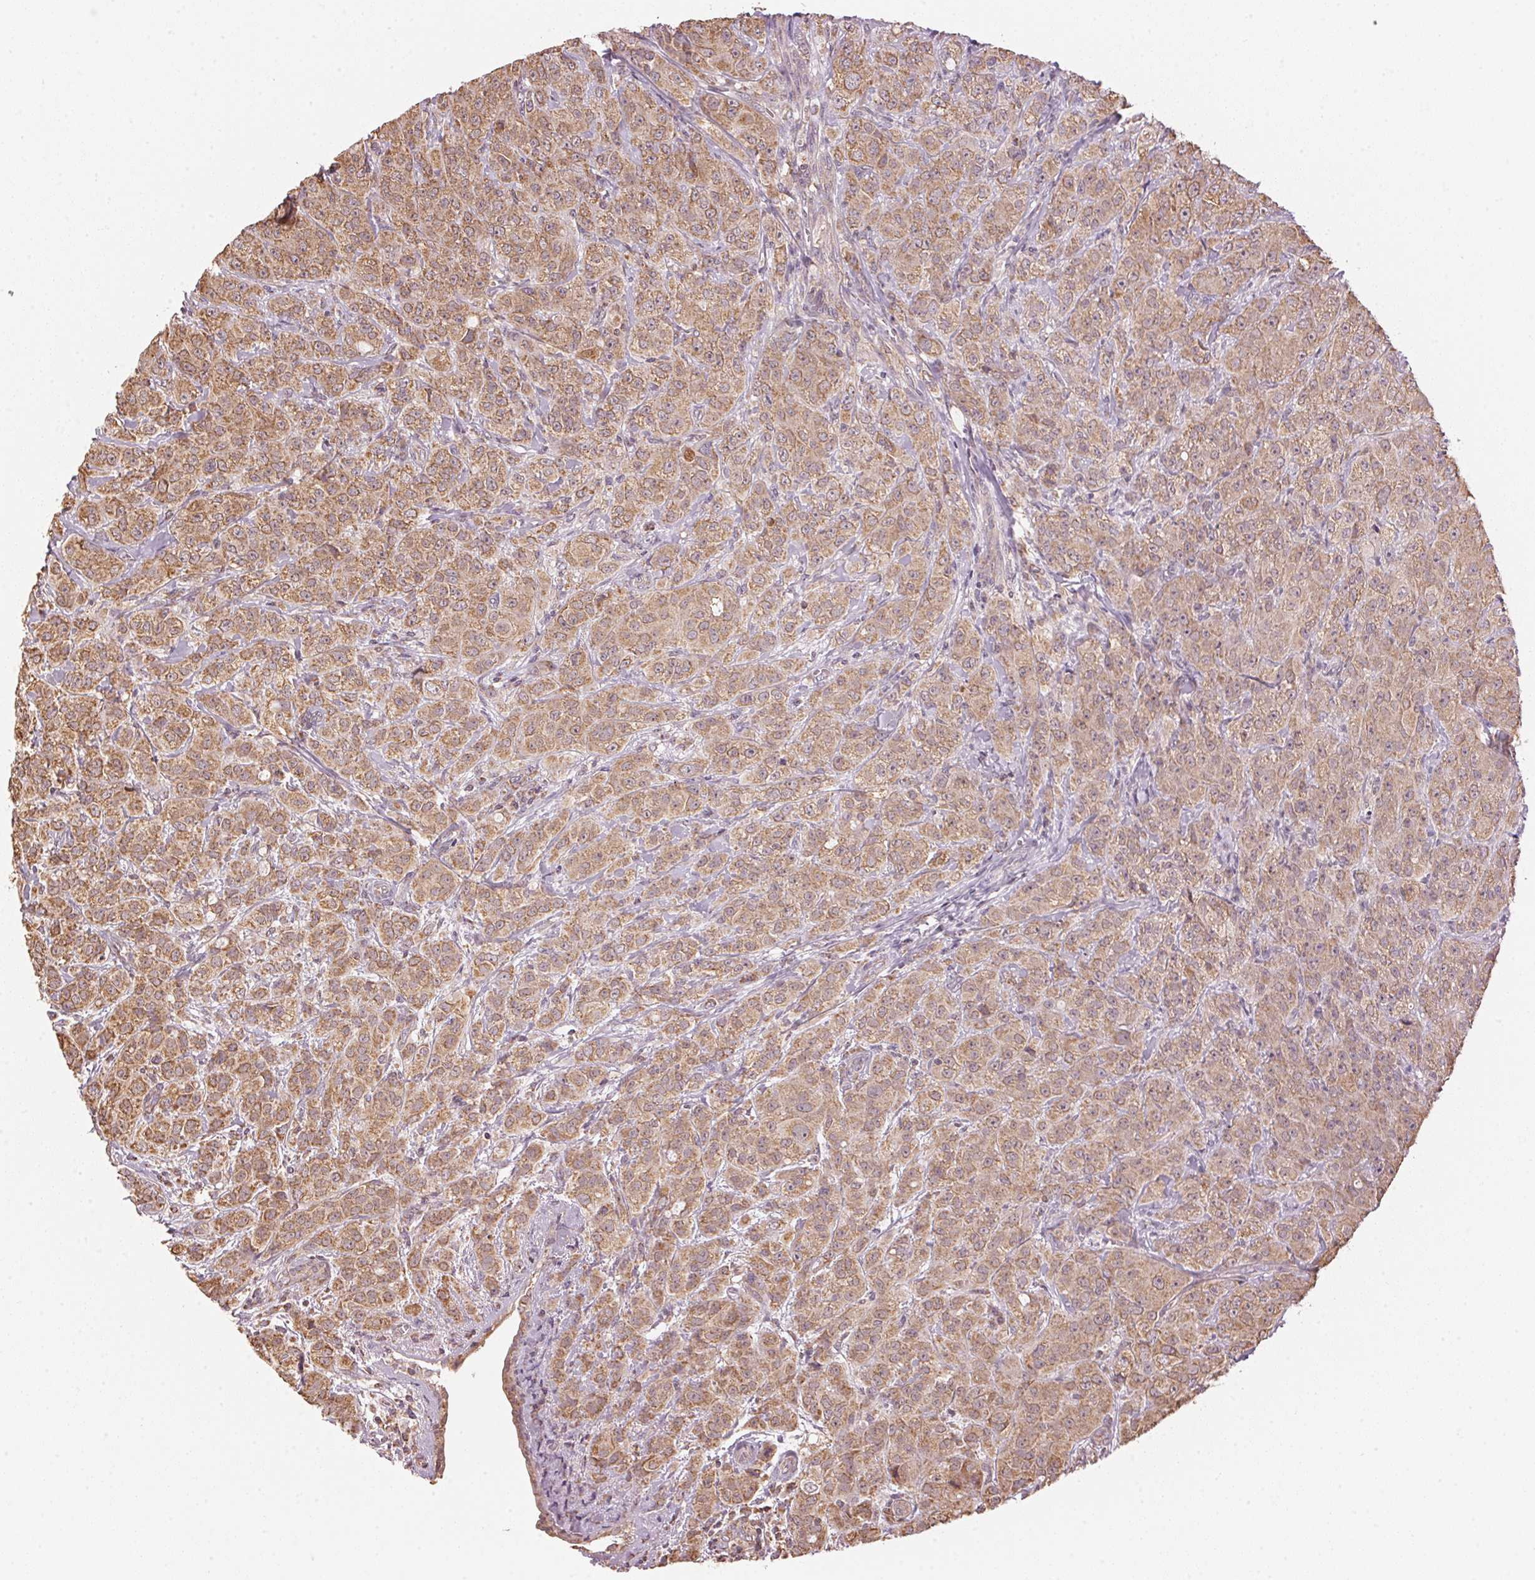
{"staining": {"intensity": "moderate", "quantity": ">75%", "location": "cytoplasmic/membranous"}, "tissue": "breast cancer", "cell_type": "Tumor cells", "image_type": "cancer", "snomed": [{"axis": "morphology", "description": "Normal tissue, NOS"}, {"axis": "morphology", "description": "Duct carcinoma"}, {"axis": "topography", "description": "Breast"}], "caption": "Invasive ductal carcinoma (breast) stained with immunohistochemistry displays moderate cytoplasmic/membranous staining in approximately >75% of tumor cells.", "gene": "ARHGAP6", "patient": {"sex": "female", "age": 43}}